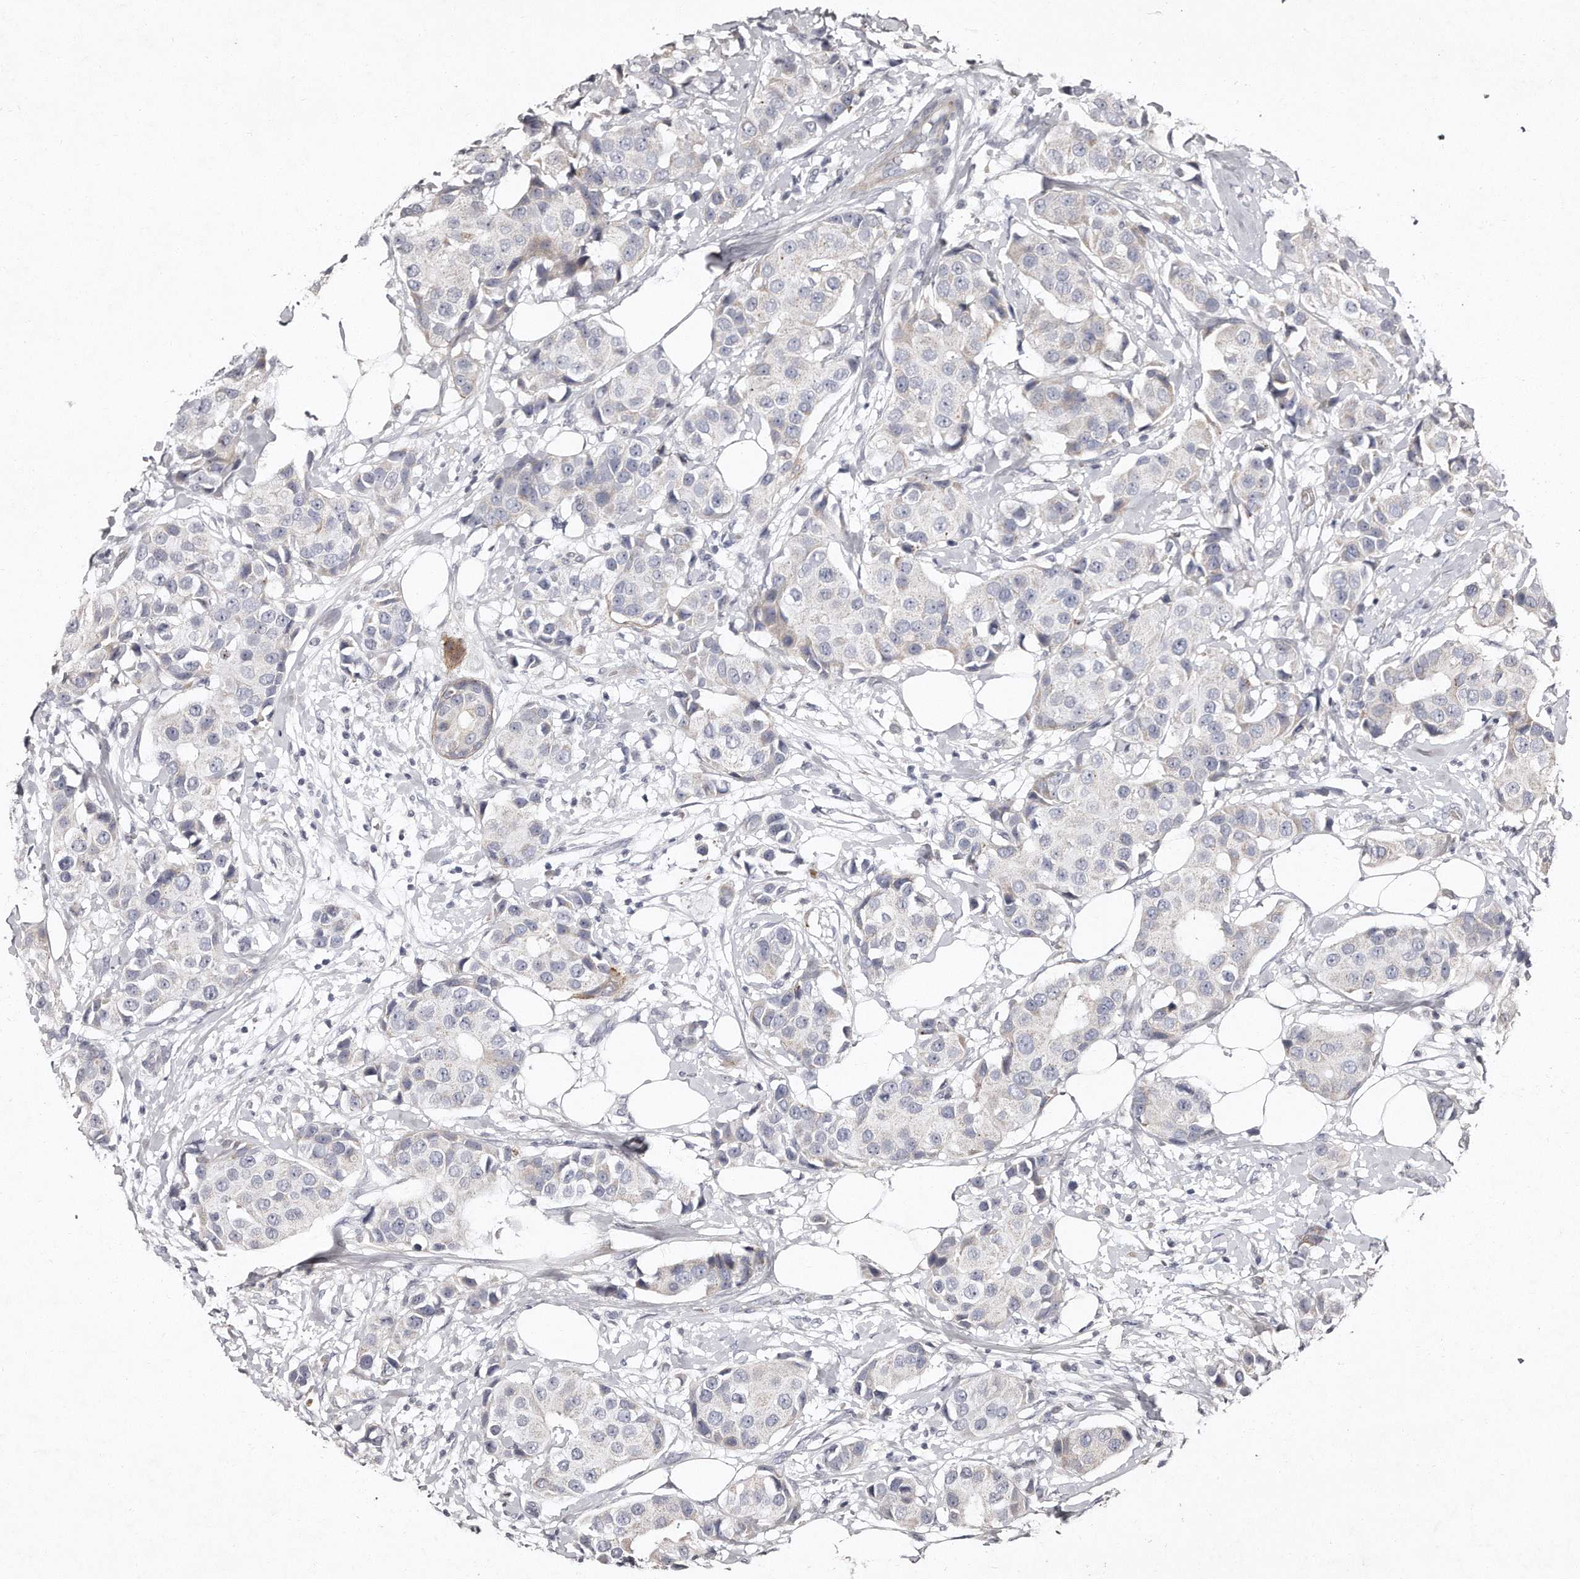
{"staining": {"intensity": "negative", "quantity": "none", "location": "none"}, "tissue": "breast cancer", "cell_type": "Tumor cells", "image_type": "cancer", "snomed": [{"axis": "morphology", "description": "Normal tissue, NOS"}, {"axis": "morphology", "description": "Duct carcinoma"}, {"axis": "topography", "description": "Breast"}], "caption": "IHC image of neoplastic tissue: invasive ductal carcinoma (breast) stained with DAB shows no significant protein expression in tumor cells.", "gene": "TECR", "patient": {"sex": "female", "age": 39}}